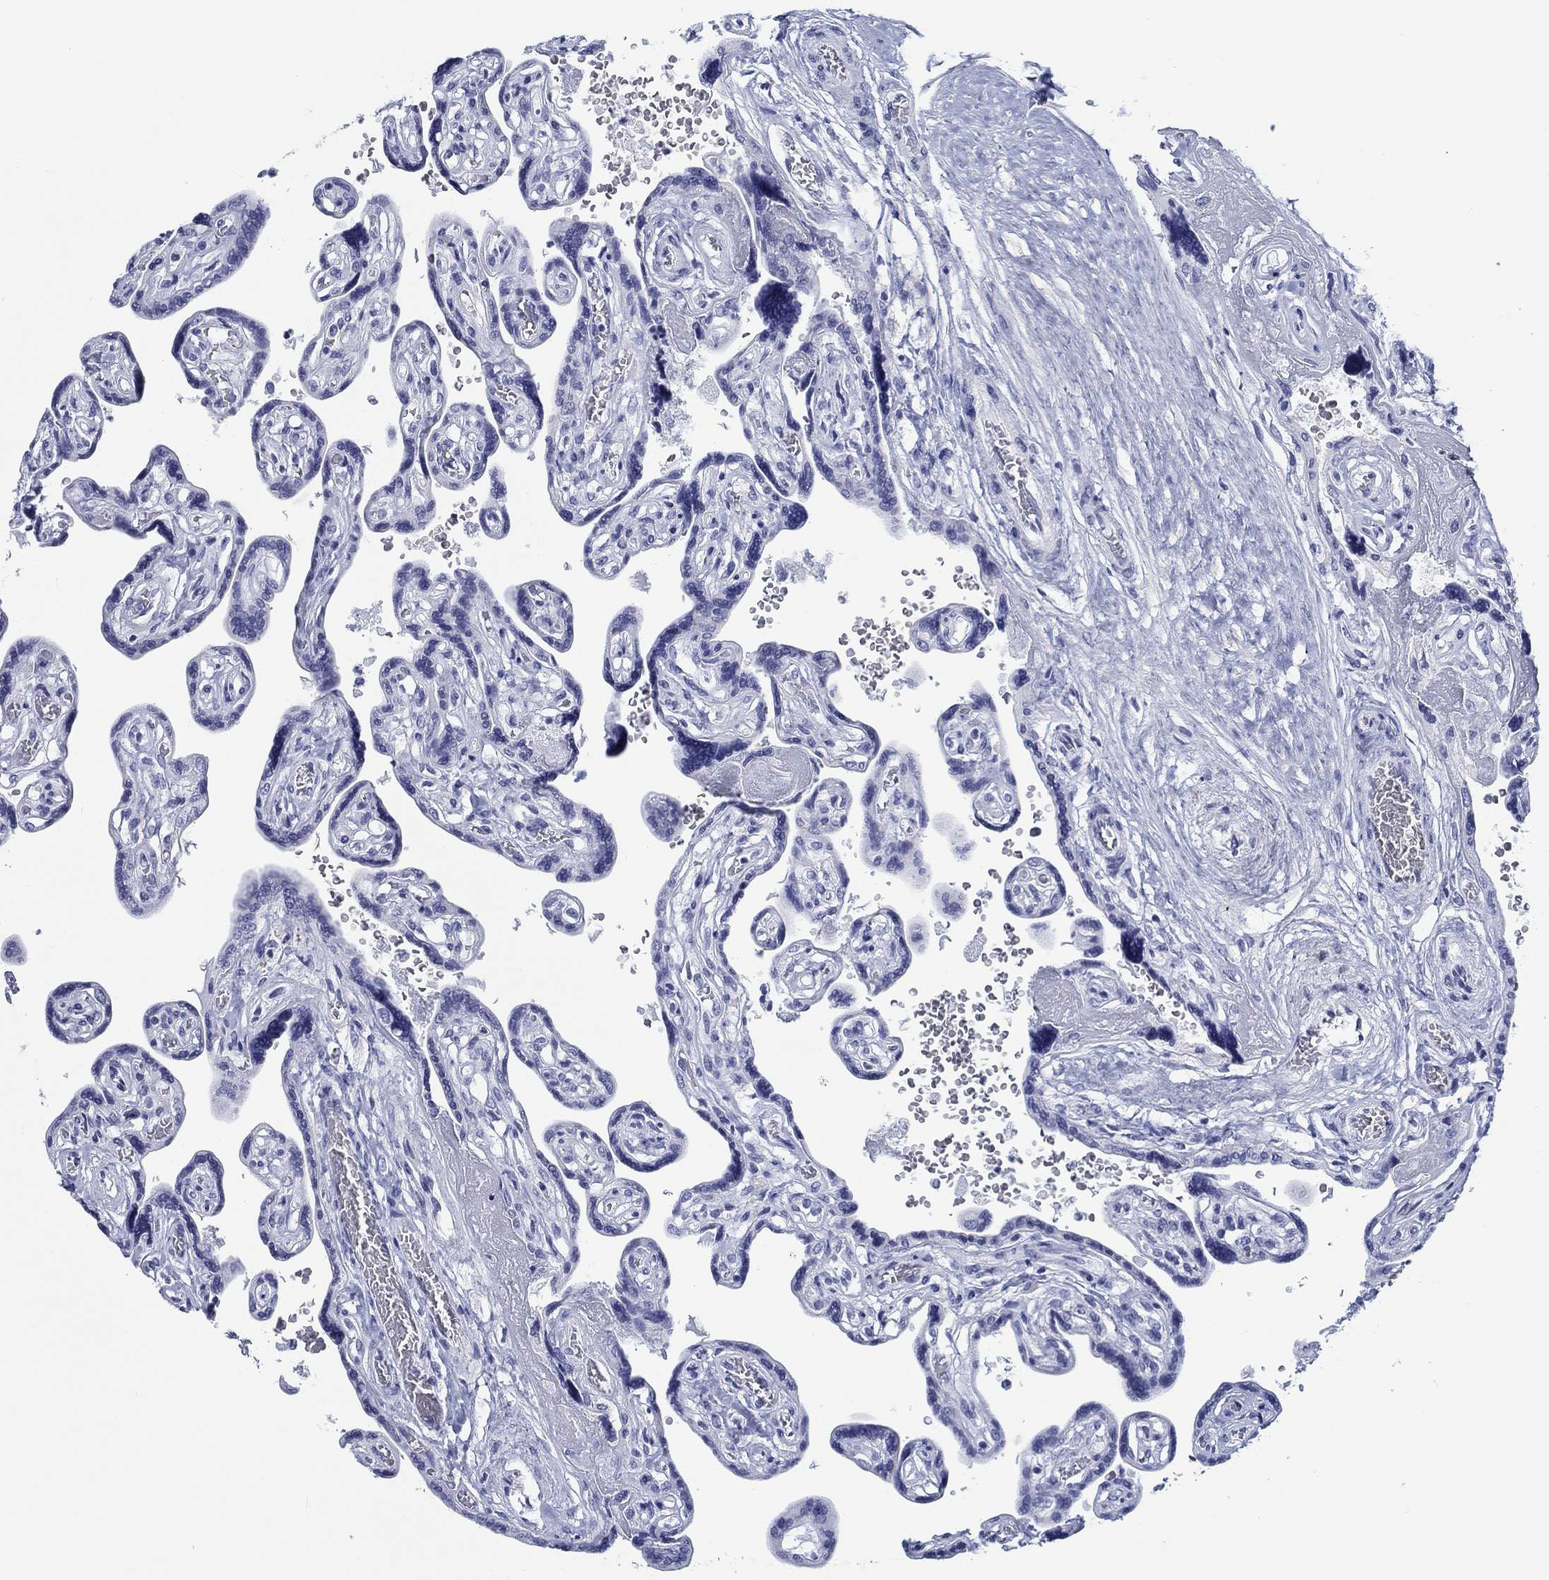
{"staining": {"intensity": "negative", "quantity": "none", "location": "none"}, "tissue": "placenta", "cell_type": "Decidual cells", "image_type": "normal", "snomed": [{"axis": "morphology", "description": "Normal tissue, NOS"}, {"axis": "topography", "description": "Placenta"}], "caption": "Immunohistochemistry of normal placenta displays no expression in decidual cells. (Stains: DAB immunohistochemistry with hematoxylin counter stain, Microscopy: brightfield microscopy at high magnification).", "gene": "H1", "patient": {"sex": "female", "age": 32}}